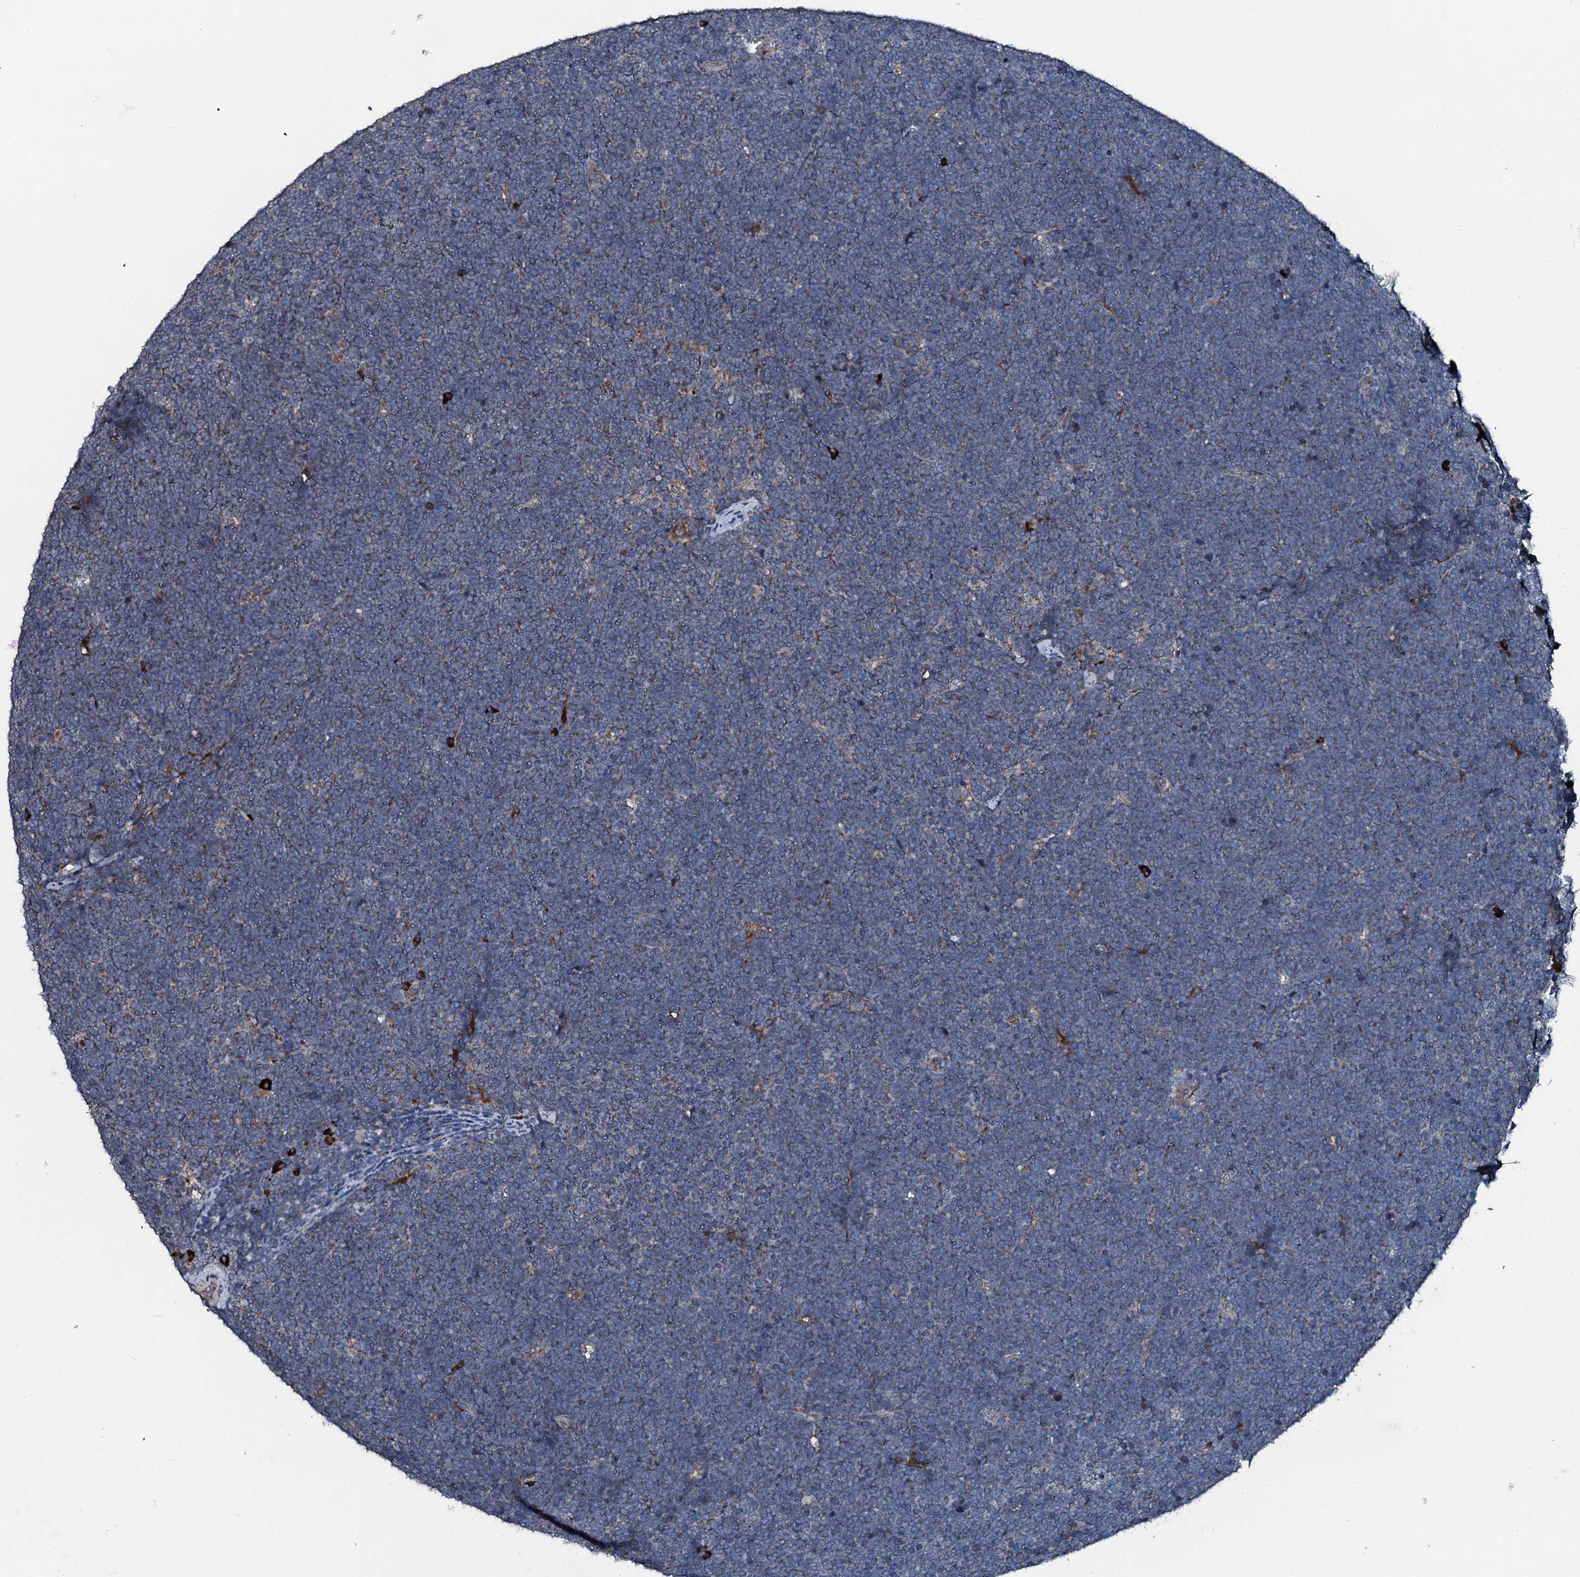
{"staining": {"intensity": "negative", "quantity": "none", "location": "none"}, "tissue": "lymphoma", "cell_type": "Tumor cells", "image_type": "cancer", "snomed": [{"axis": "morphology", "description": "Malignant lymphoma, non-Hodgkin's type, High grade"}, {"axis": "topography", "description": "Lymph node"}], "caption": "Lymphoma was stained to show a protein in brown. There is no significant expression in tumor cells. (DAB immunohistochemistry (IHC) visualized using brightfield microscopy, high magnification).", "gene": "ACSS3", "patient": {"sex": "male", "age": 13}}